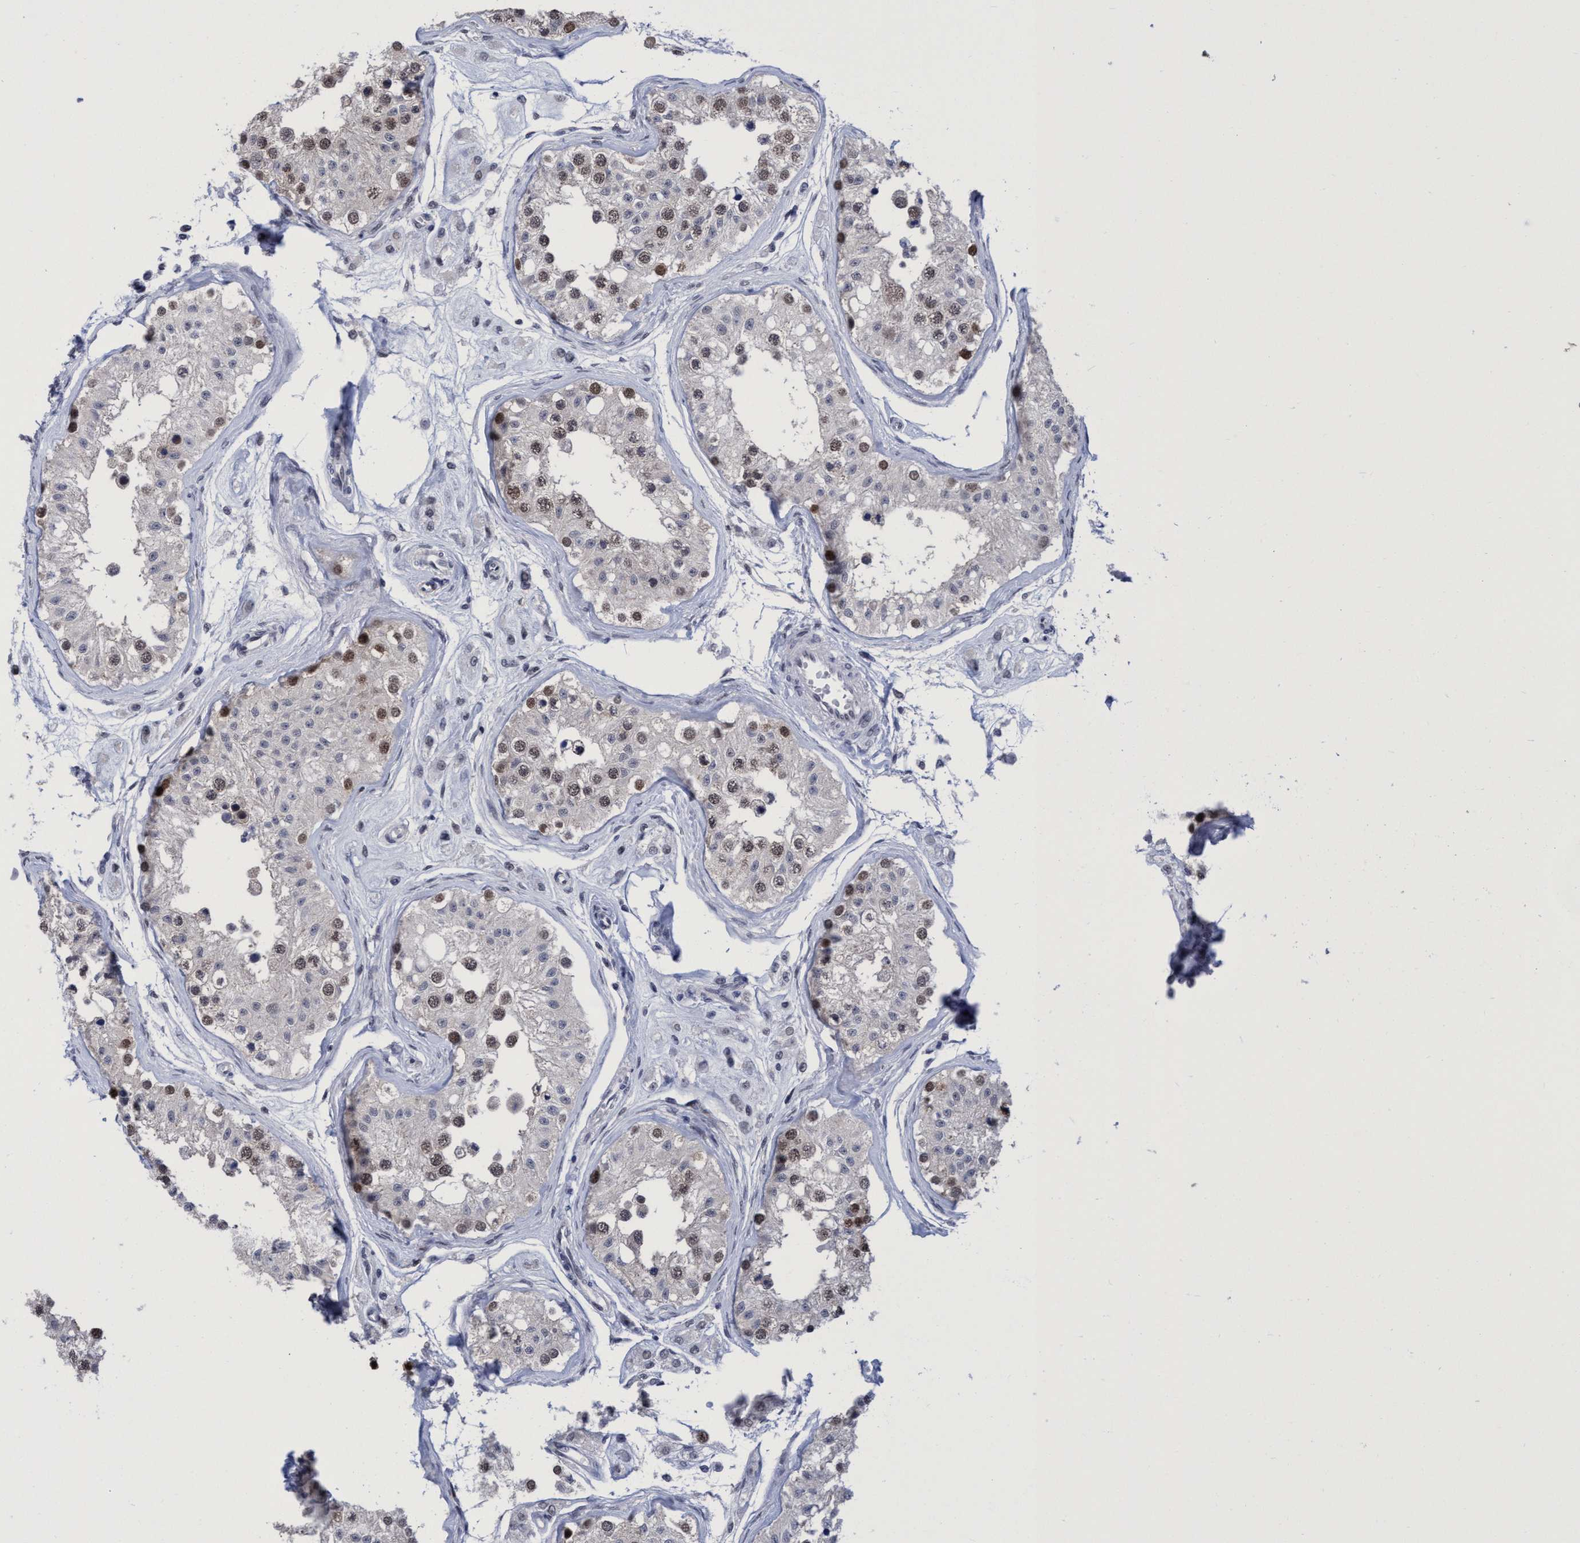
{"staining": {"intensity": "strong", "quantity": "25%-75%", "location": "nuclear"}, "tissue": "testis", "cell_type": "Cells in seminiferous ducts", "image_type": "normal", "snomed": [{"axis": "morphology", "description": "Normal tissue, NOS"}, {"axis": "morphology", "description": "Adenocarcinoma, metastatic, NOS"}, {"axis": "topography", "description": "Testis"}], "caption": "Immunohistochemistry (IHC) photomicrograph of normal testis: human testis stained using IHC shows high levels of strong protein expression localized specifically in the nuclear of cells in seminiferous ducts, appearing as a nuclear brown color.", "gene": "C9orf78", "patient": {"sex": "male", "age": 26}}